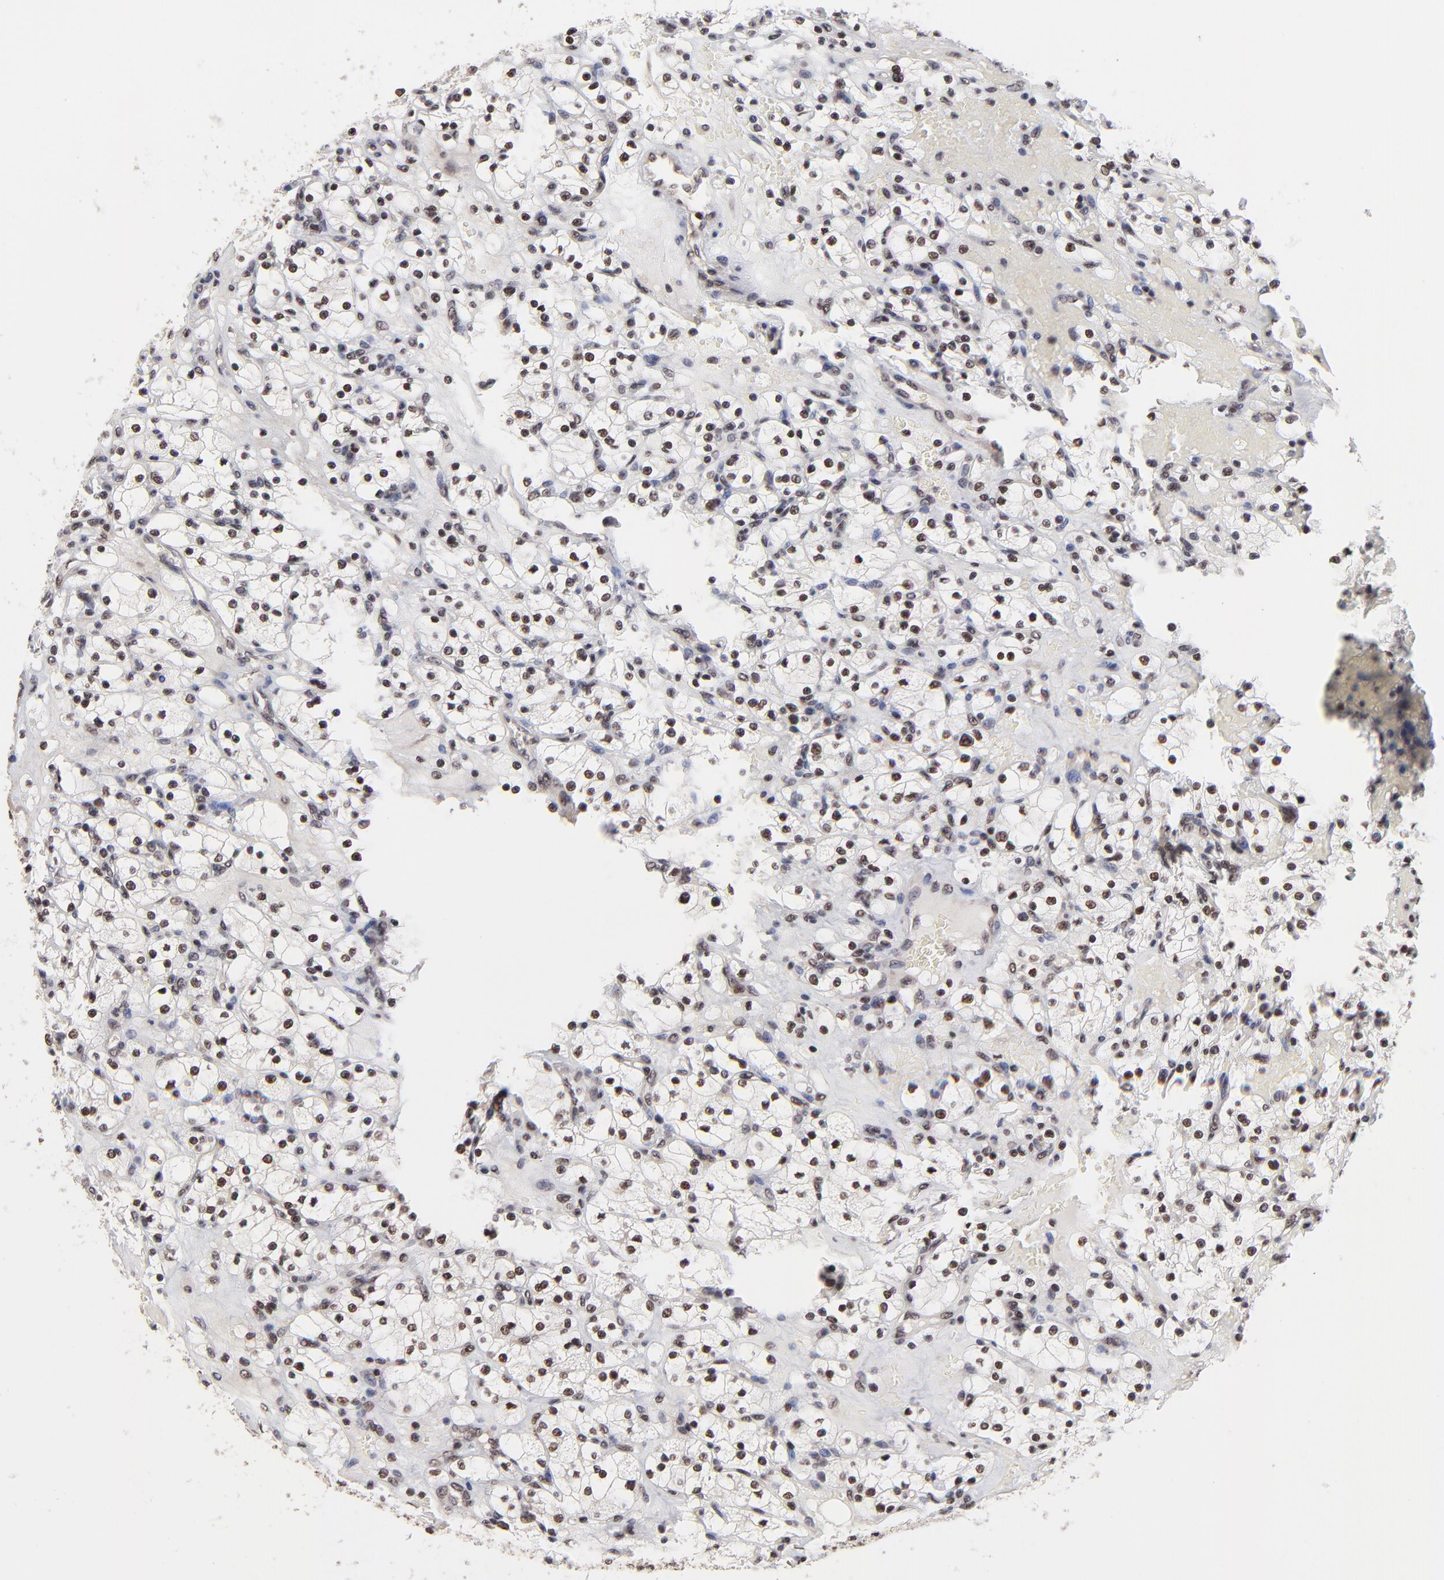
{"staining": {"intensity": "moderate", "quantity": "25%-75%", "location": "nuclear"}, "tissue": "renal cancer", "cell_type": "Tumor cells", "image_type": "cancer", "snomed": [{"axis": "morphology", "description": "Adenocarcinoma, NOS"}, {"axis": "topography", "description": "Kidney"}], "caption": "There is medium levels of moderate nuclear positivity in tumor cells of renal adenocarcinoma, as demonstrated by immunohistochemical staining (brown color).", "gene": "DSN1", "patient": {"sex": "female", "age": 83}}